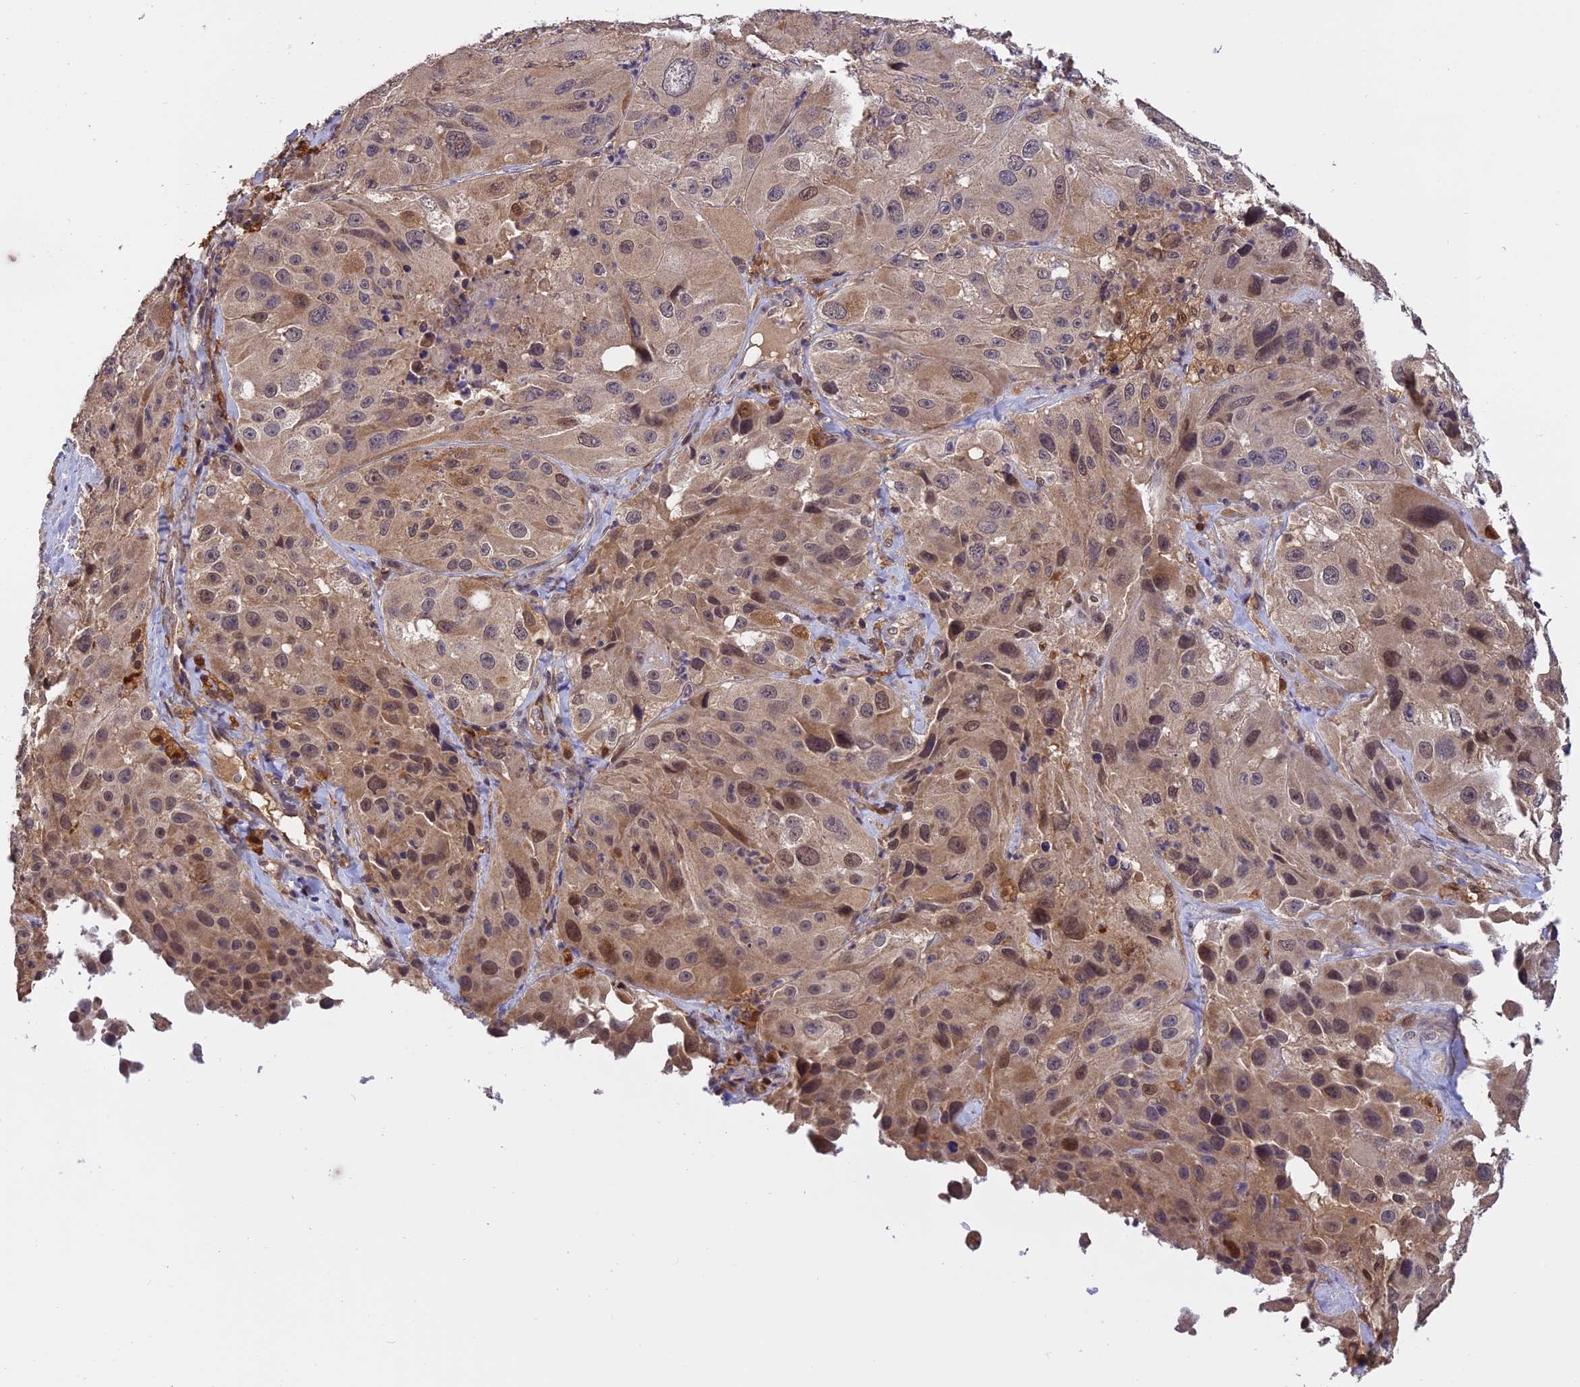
{"staining": {"intensity": "moderate", "quantity": ">75%", "location": "cytoplasmic/membranous,nuclear"}, "tissue": "melanoma", "cell_type": "Tumor cells", "image_type": "cancer", "snomed": [{"axis": "morphology", "description": "Malignant melanoma, Metastatic site"}, {"axis": "topography", "description": "Lymph node"}], "caption": "Moderate cytoplasmic/membranous and nuclear protein expression is identified in about >75% of tumor cells in melanoma.", "gene": "MNS1", "patient": {"sex": "male", "age": 62}}